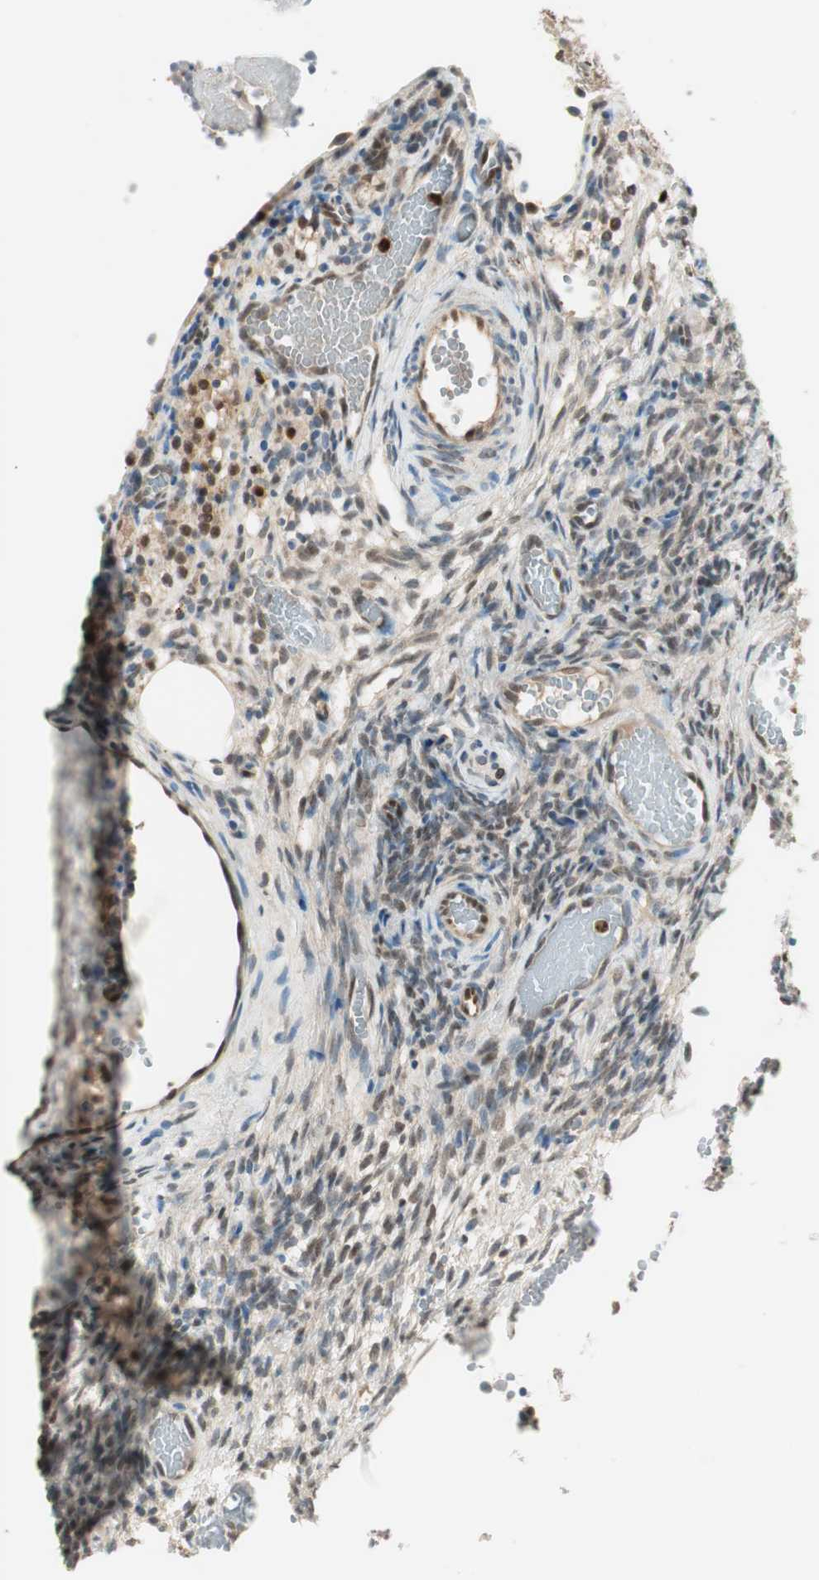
{"staining": {"intensity": "moderate", "quantity": "25%-75%", "location": "nuclear"}, "tissue": "ovary", "cell_type": "Ovarian stroma cells", "image_type": "normal", "snomed": [{"axis": "morphology", "description": "Normal tissue, NOS"}, {"axis": "topography", "description": "Ovary"}], "caption": "Immunohistochemistry (DAB) staining of benign ovary displays moderate nuclear protein expression in about 25%-75% of ovarian stroma cells. (Brightfield microscopy of DAB IHC at high magnification).", "gene": "LTA4H", "patient": {"sex": "female", "age": 35}}